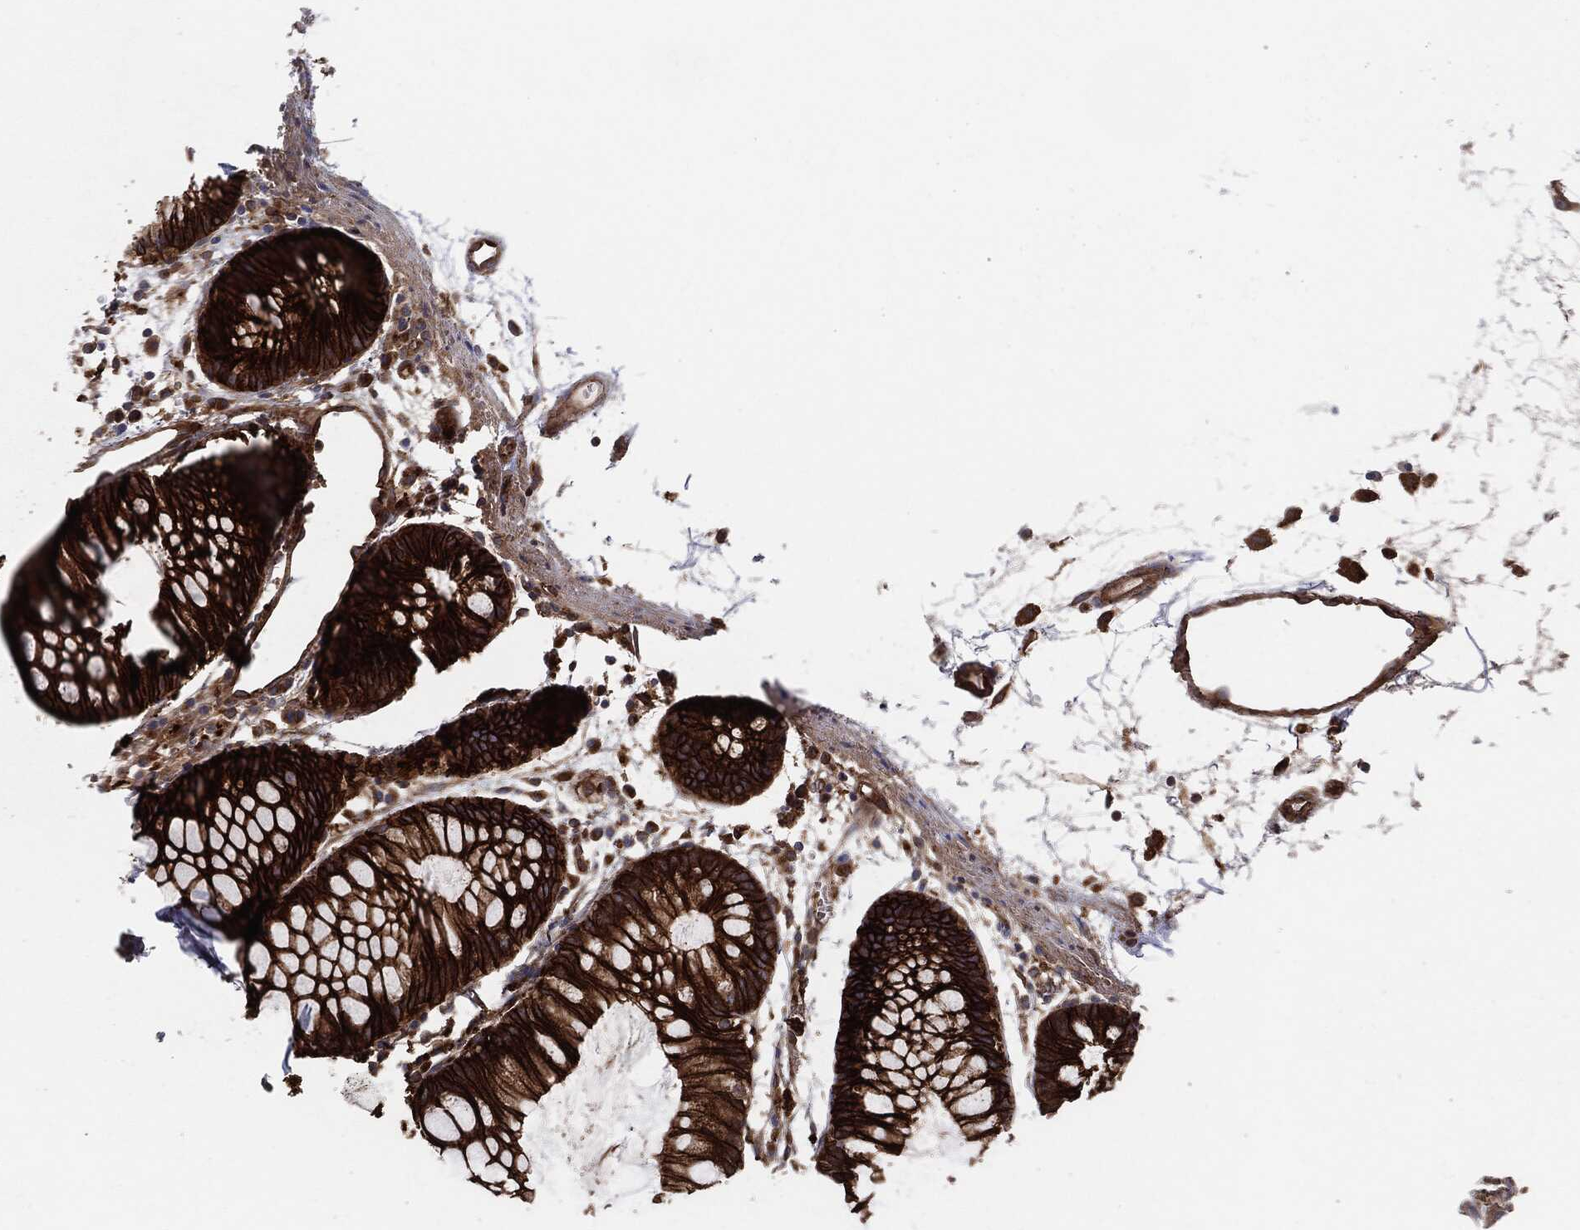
{"staining": {"intensity": "strong", "quantity": ">75%", "location": "cytoplasmic/membranous"}, "tissue": "colon", "cell_type": "Endothelial cells", "image_type": "normal", "snomed": [{"axis": "morphology", "description": "Normal tissue, NOS"}, {"axis": "morphology", "description": "Adenocarcinoma, NOS"}, {"axis": "topography", "description": "Colon"}], "caption": "Immunohistochemical staining of normal human colon reveals high levels of strong cytoplasmic/membranous expression in approximately >75% of endothelial cells.", "gene": "CTNNA1", "patient": {"sex": "male", "age": 65}}